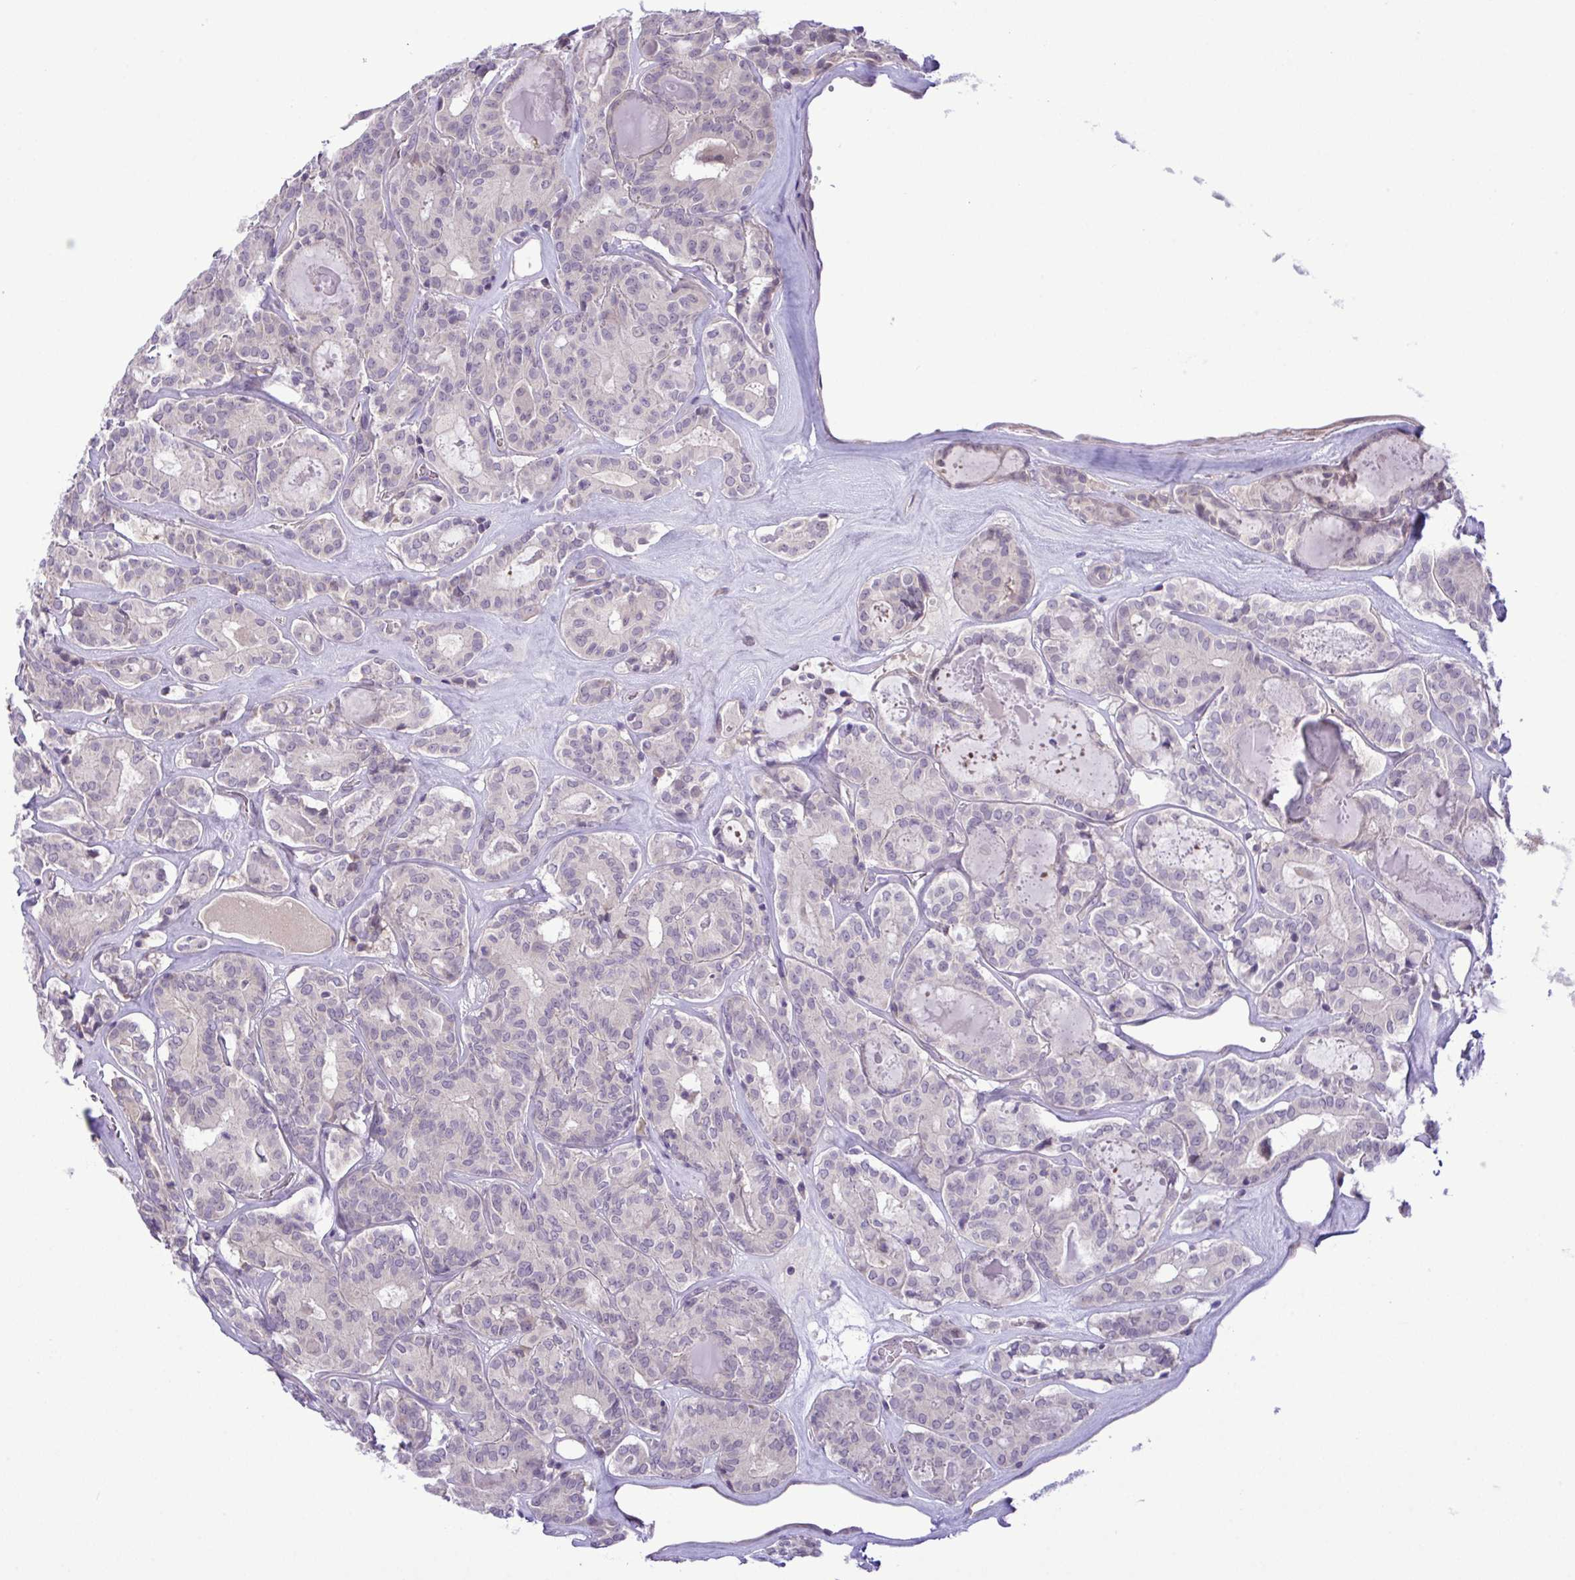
{"staining": {"intensity": "negative", "quantity": "none", "location": "none"}, "tissue": "thyroid cancer", "cell_type": "Tumor cells", "image_type": "cancer", "snomed": [{"axis": "morphology", "description": "Papillary adenocarcinoma, NOS"}, {"axis": "topography", "description": "Thyroid gland"}], "caption": "IHC histopathology image of thyroid cancer stained for a protein (brown), which shows no positivity in tumor cells.", "gene": "SYNPO2L", "patient": {"sex": "female", "age": 72}}